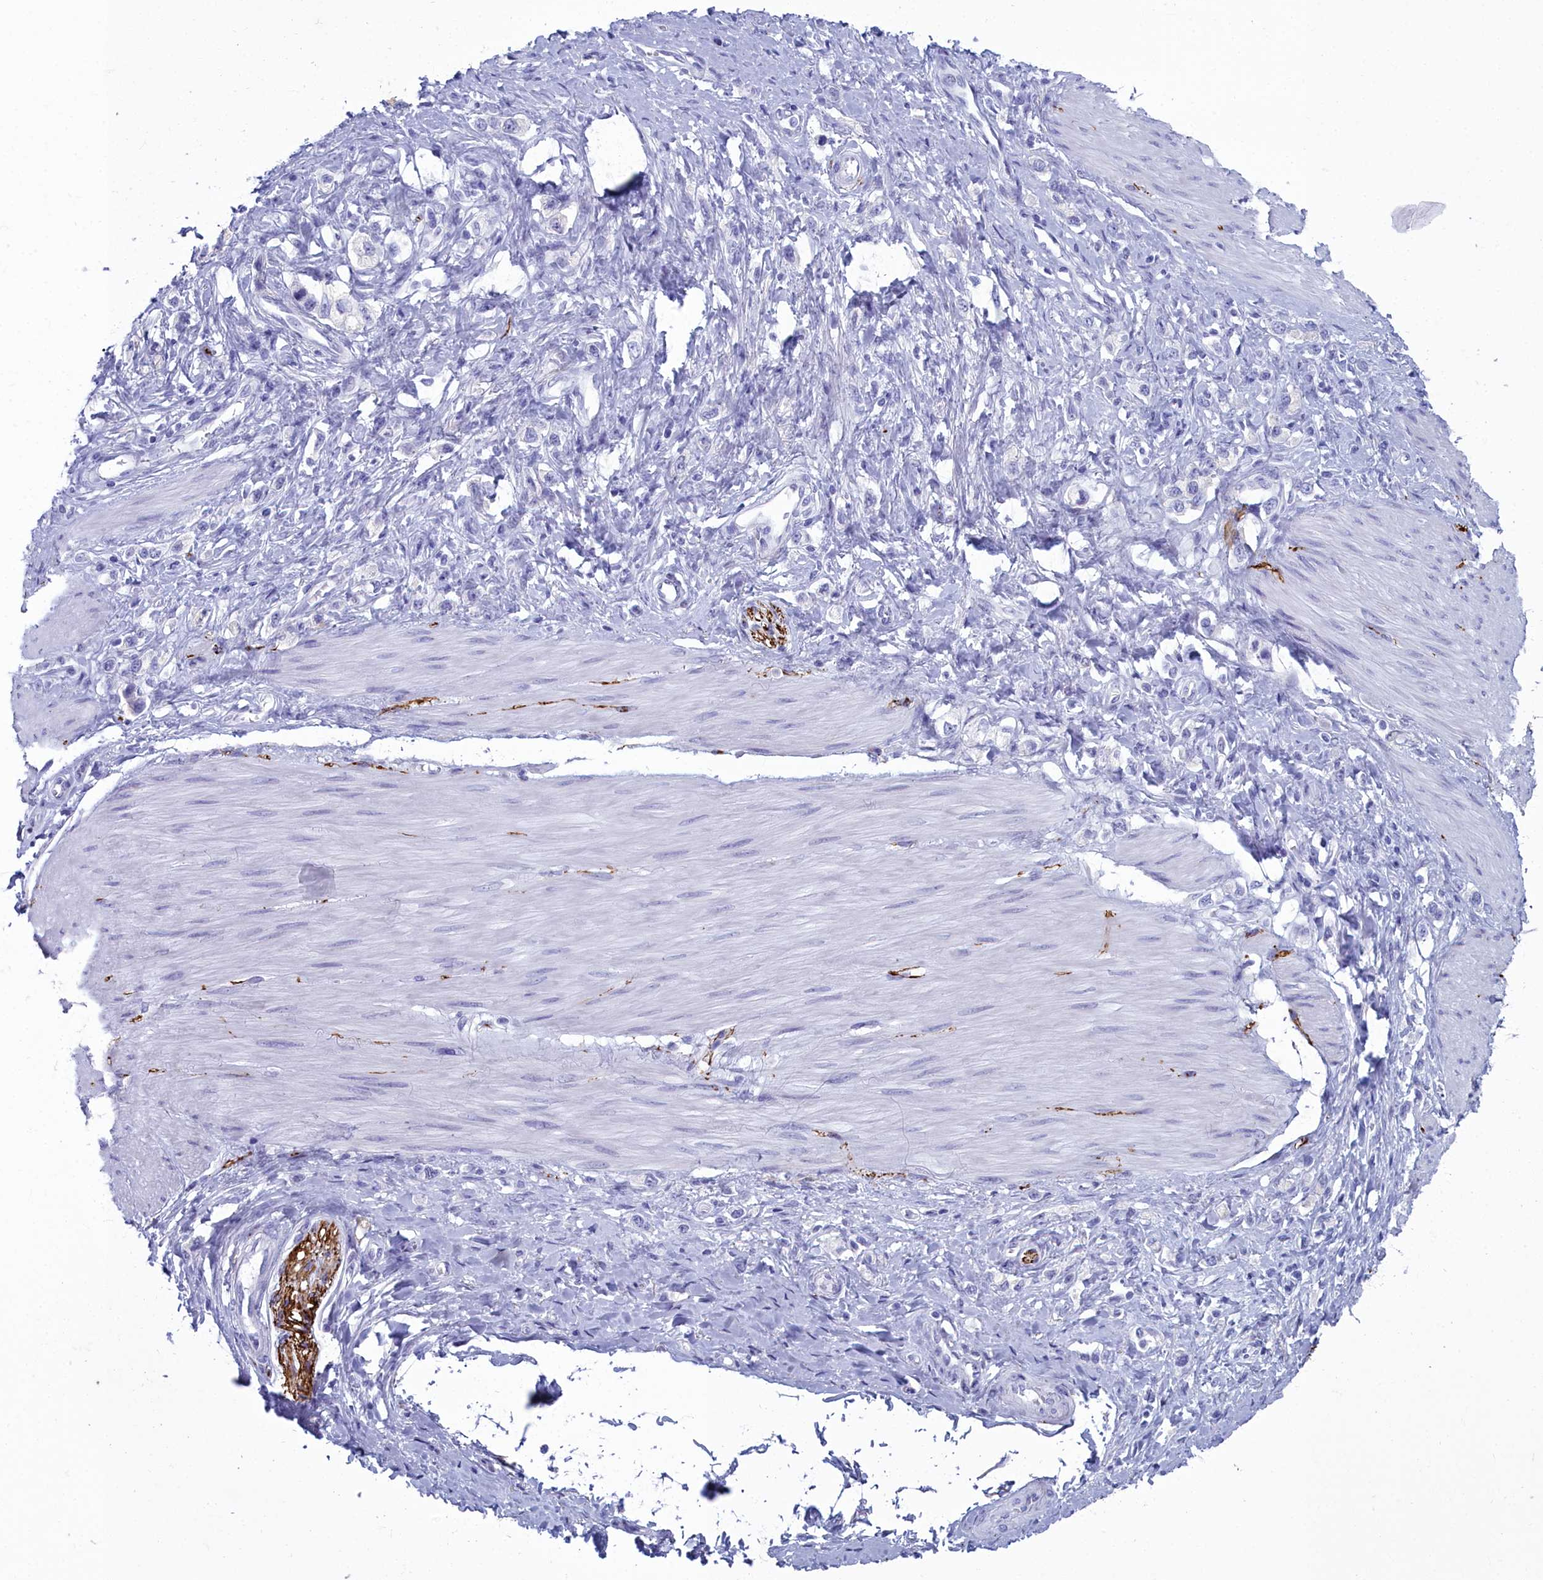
{"staining": {"intensity": "negative", "quantity": "none", "location": "none"}, "tissue": "stomach cancer", "cell_type": "Tumor cells", "image_type": "cancer", "snomed": [{"axis": "morphology", "description": "Adenocarcinoma, NOS"}, {"axis": "topography", "description": "Stomach"}], "caption": "DAB immunohistochemical staining of human stomach cancer (adenocarcinoma) demonstrates no significant staining in tumor cells.", "gene": "MAP6", "patient": {"sex": "female", "age": 65}}